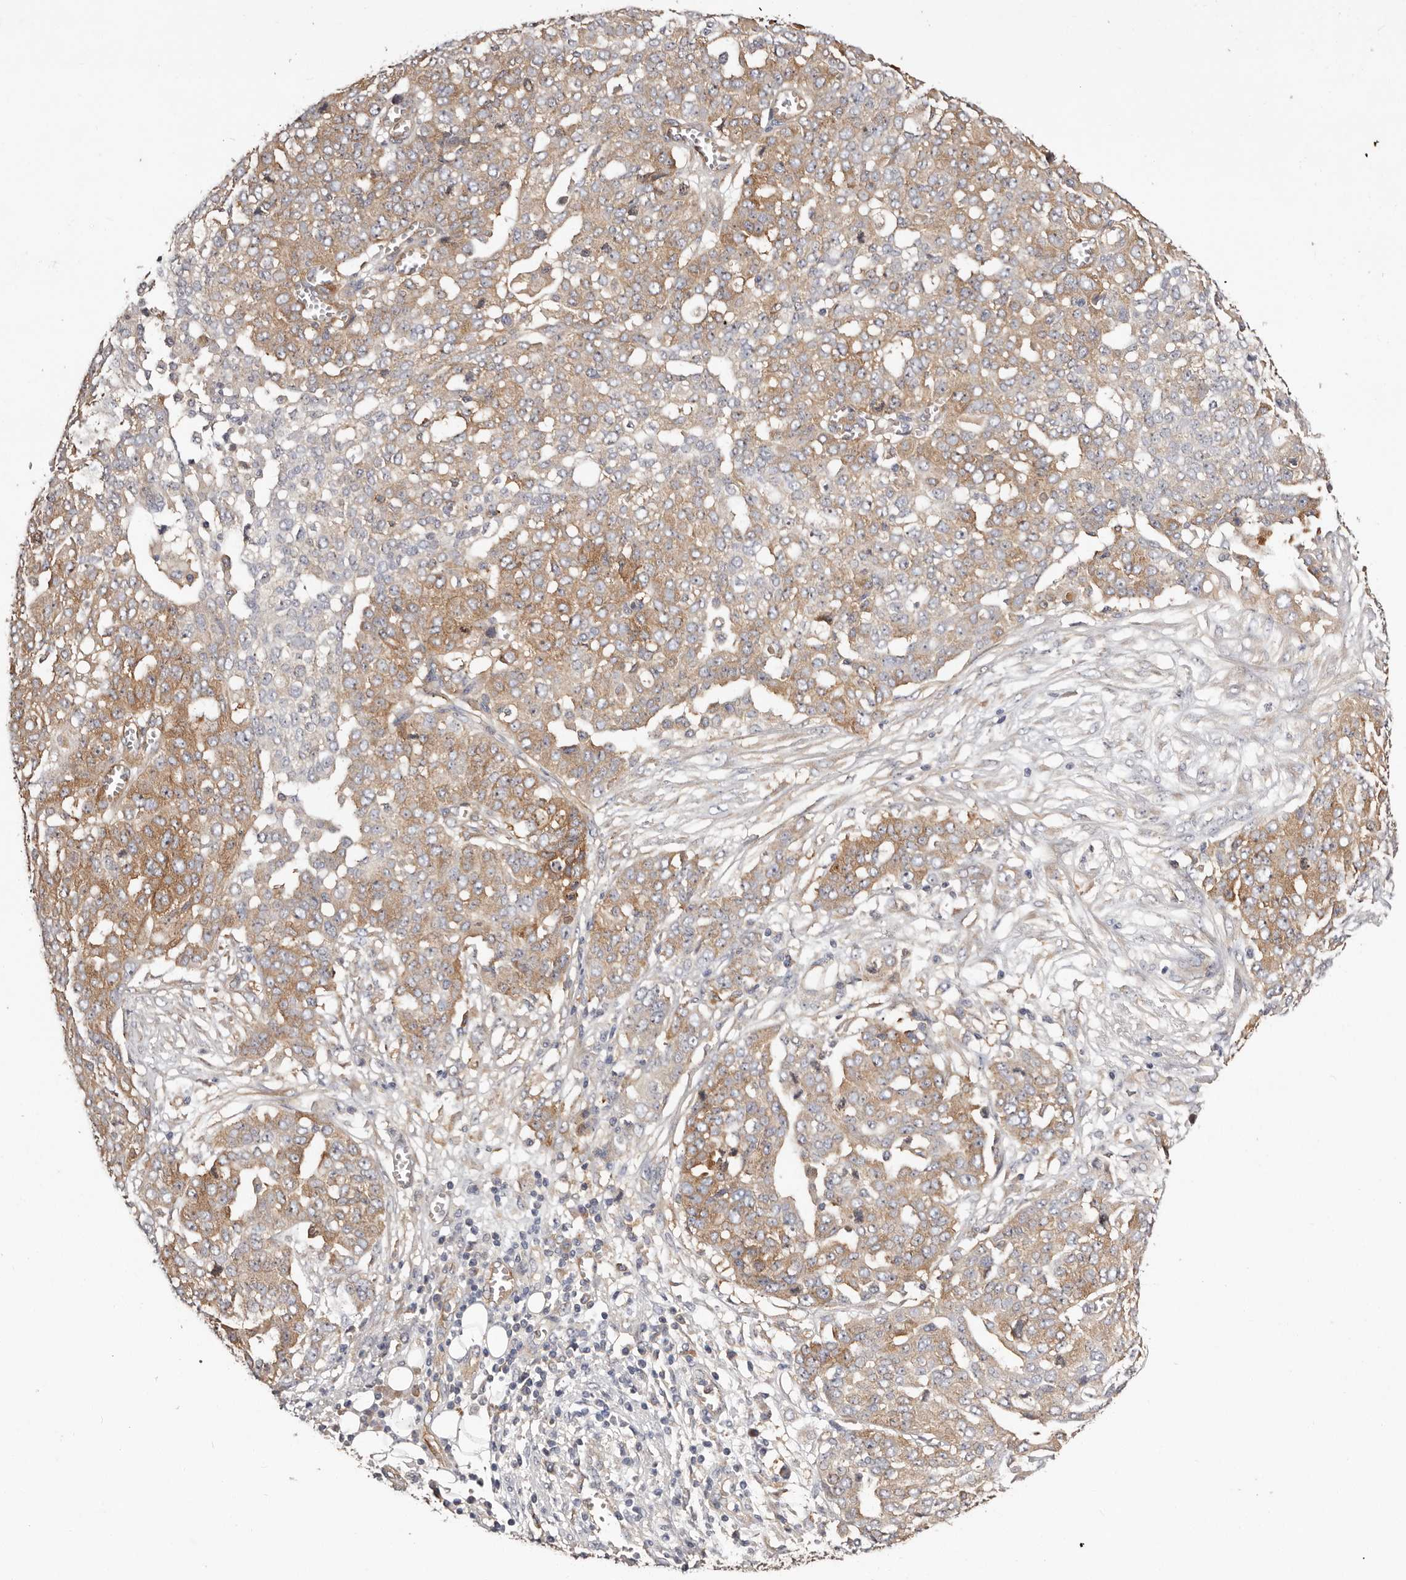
{"staining": {"intensity": "moderate", "quantity": ">75%", "location": "cytoplasmic/membranous"}, "tissue": "ovarian cancer", "cell_type": "Tumor cells", "image_type": "cancer", "snomed": [{"axis": "morphology", "description": "Cystadenocarcinoma, serous, NOS"}, {"axis": "topography", "description": "Soft tissue"}, {"axis": "topography", "description": "Ovary"}], "caption": "About >75% of tumor cells in serous cystadenocarcinoma (ovarian) demonstrate moderate cytoplasmic/membranous protein positivity as visualized by brown immunohistochemical staining.", "gene": "LTV1", "patient": {"sex": "female", "age": 57}}